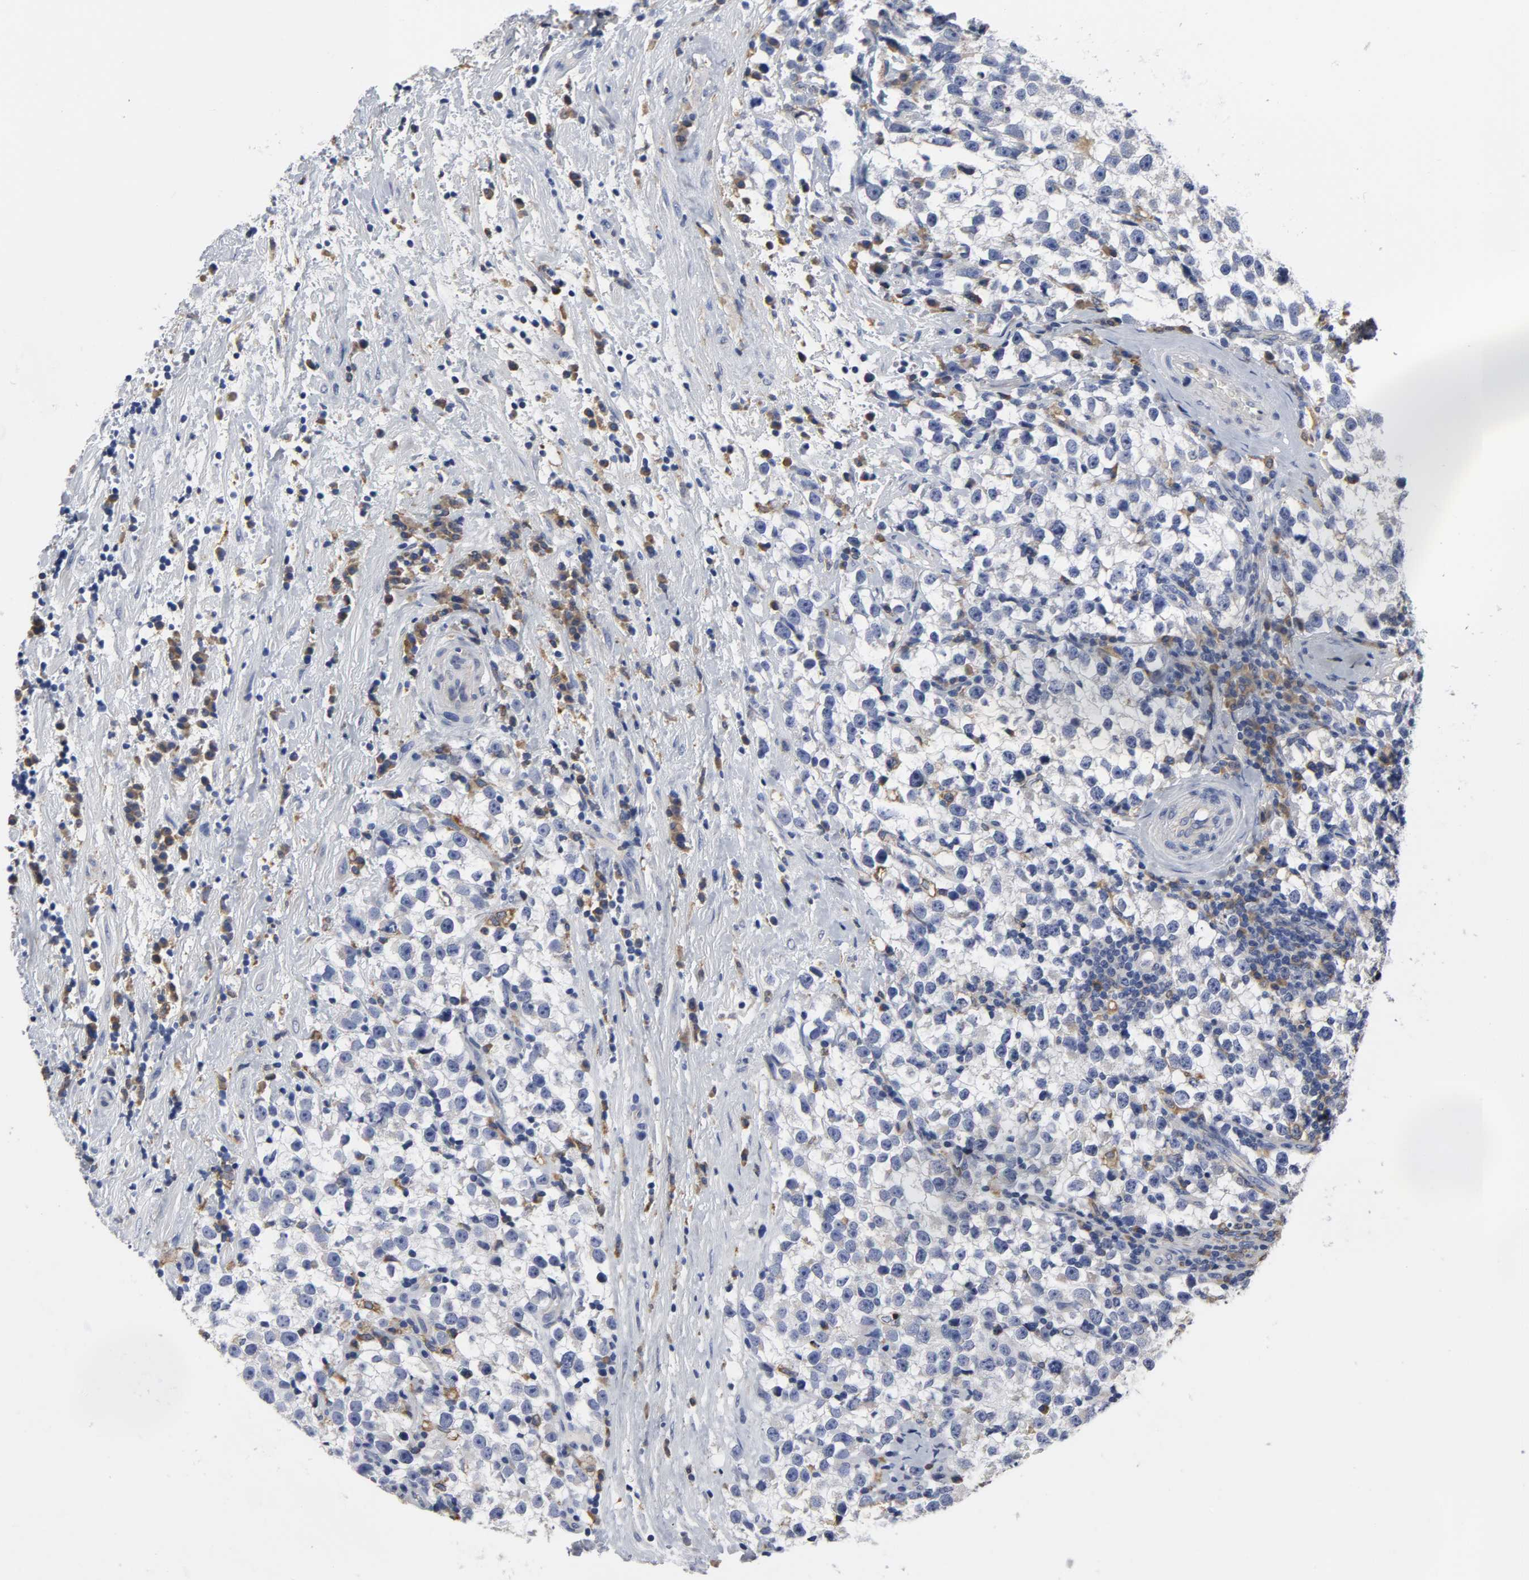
{"staining": {"intensity": "negative", "quantity": "none", "location": "none"}, "tissue": "testis cancer", "cell_type": "Tumor cells", "image_type": "cancer", "snomed": [{"axis": "morphology", "description": "Seminoma, NOS"}, {"axis": "topography", "description": "Testis"}], "caption": "IHC histopathology image of neoplastic tissue: testis cancer stained with DAB (3,3'-diaminobenzidine) exhibits no significant protein staining in tumor cells.", "gene": "HCK", "patient": {"sex": "male", "age": 33}}